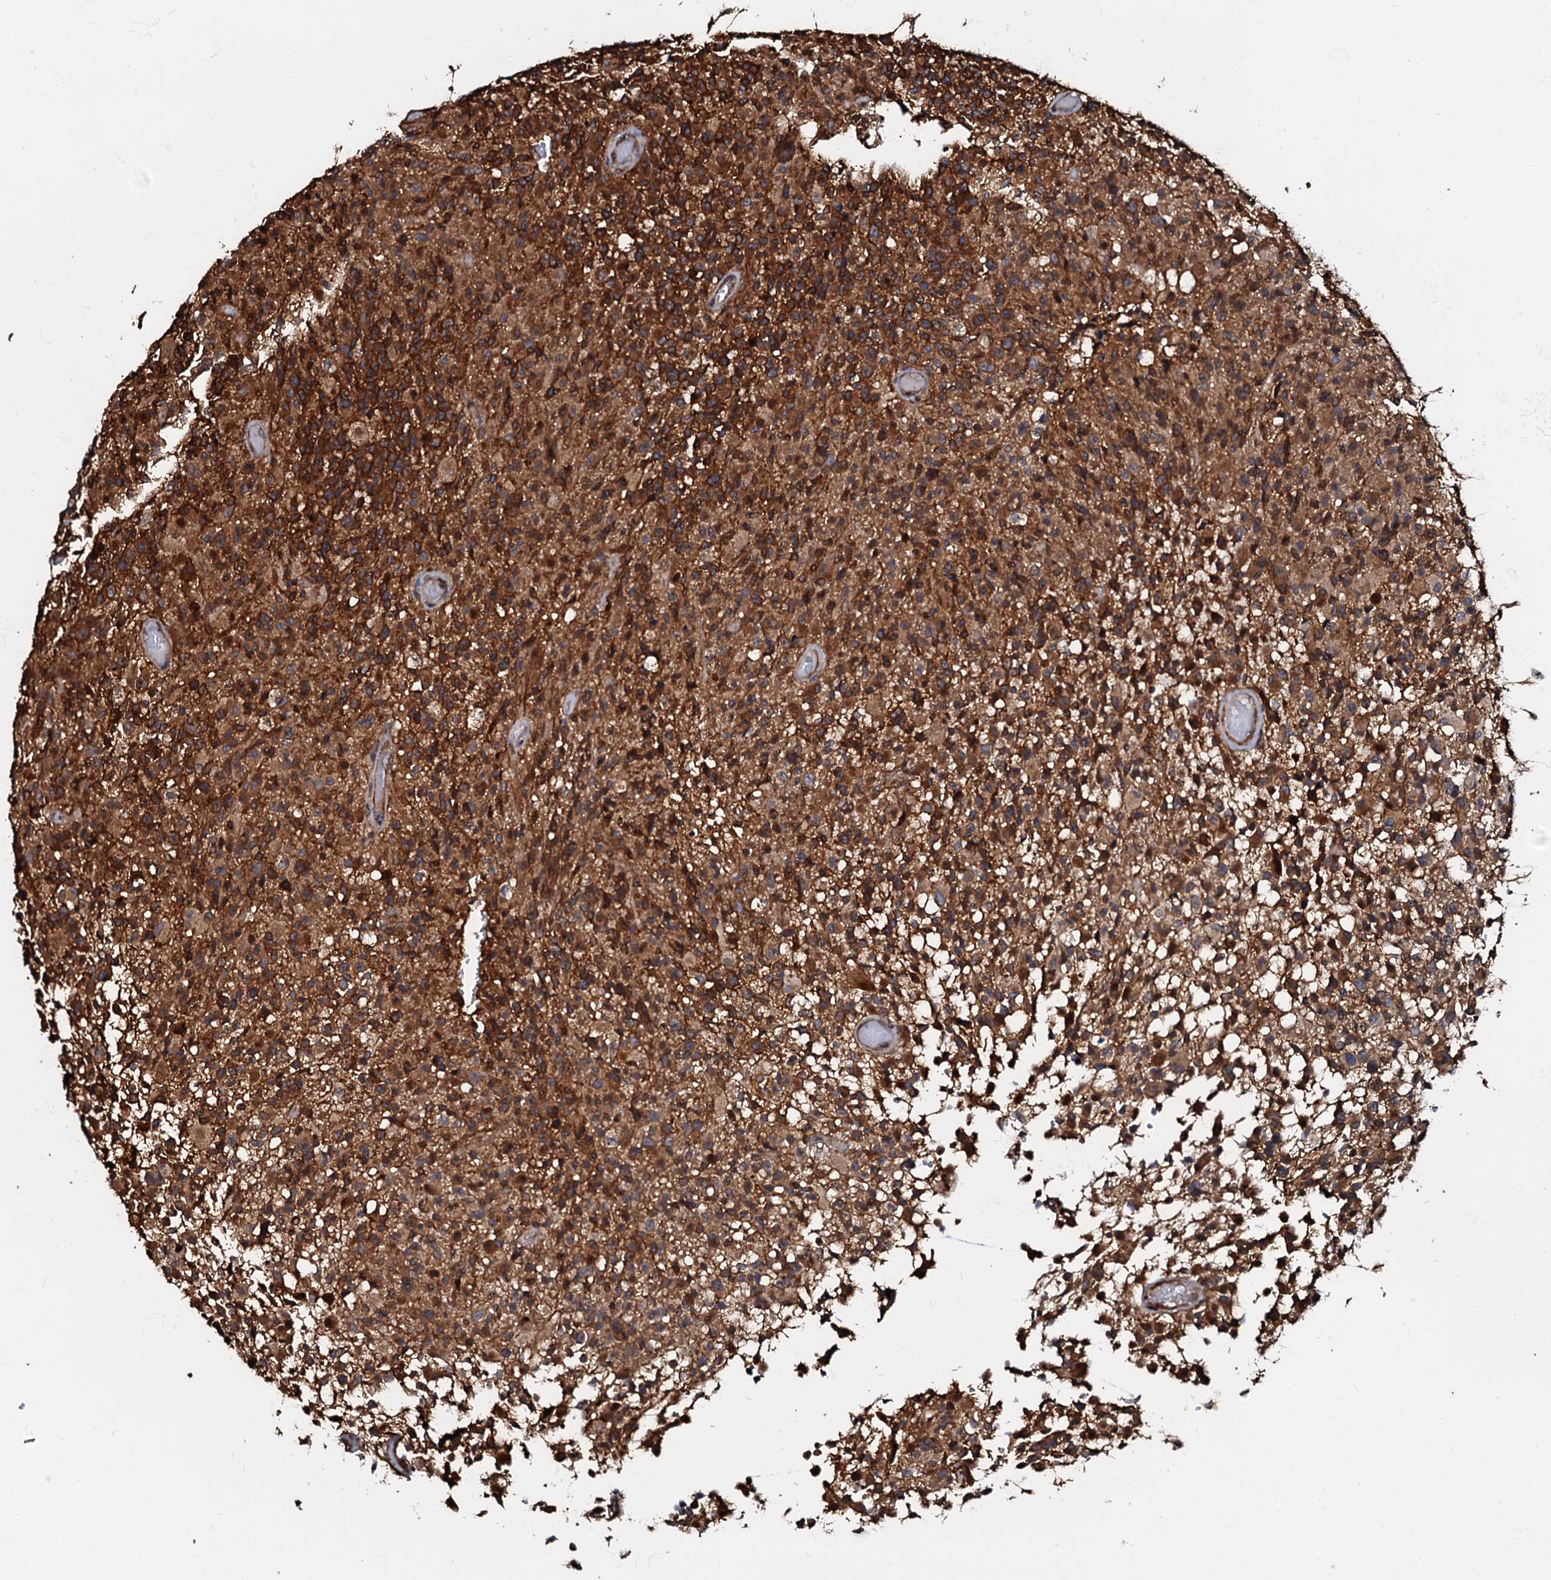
{"staining": {"intensity": "strong", "quantity": ">75%", "location": "cytoplasmic/membranous"}, "tissue": "glioma", "cell_type": "Tumor cells", "image_type": "cancer", "snomed": [{"axis": "morphology", "description": "Glioma, malignant, High grade"}, {"axis": "morphology", "description": "Glioblastoma, NOS"}, {"axis": "topography", "description": "Brain"}], "caption": "Immunohistochemical staining of glioma displays strong cytoplasmic/membranous protein staining in approximately >75% of tumor cells. (Brightfield microscopy of DAB IHC at high magnification).", "gene": "OSBP", "patient": {"sex": "male", "age": 60}}